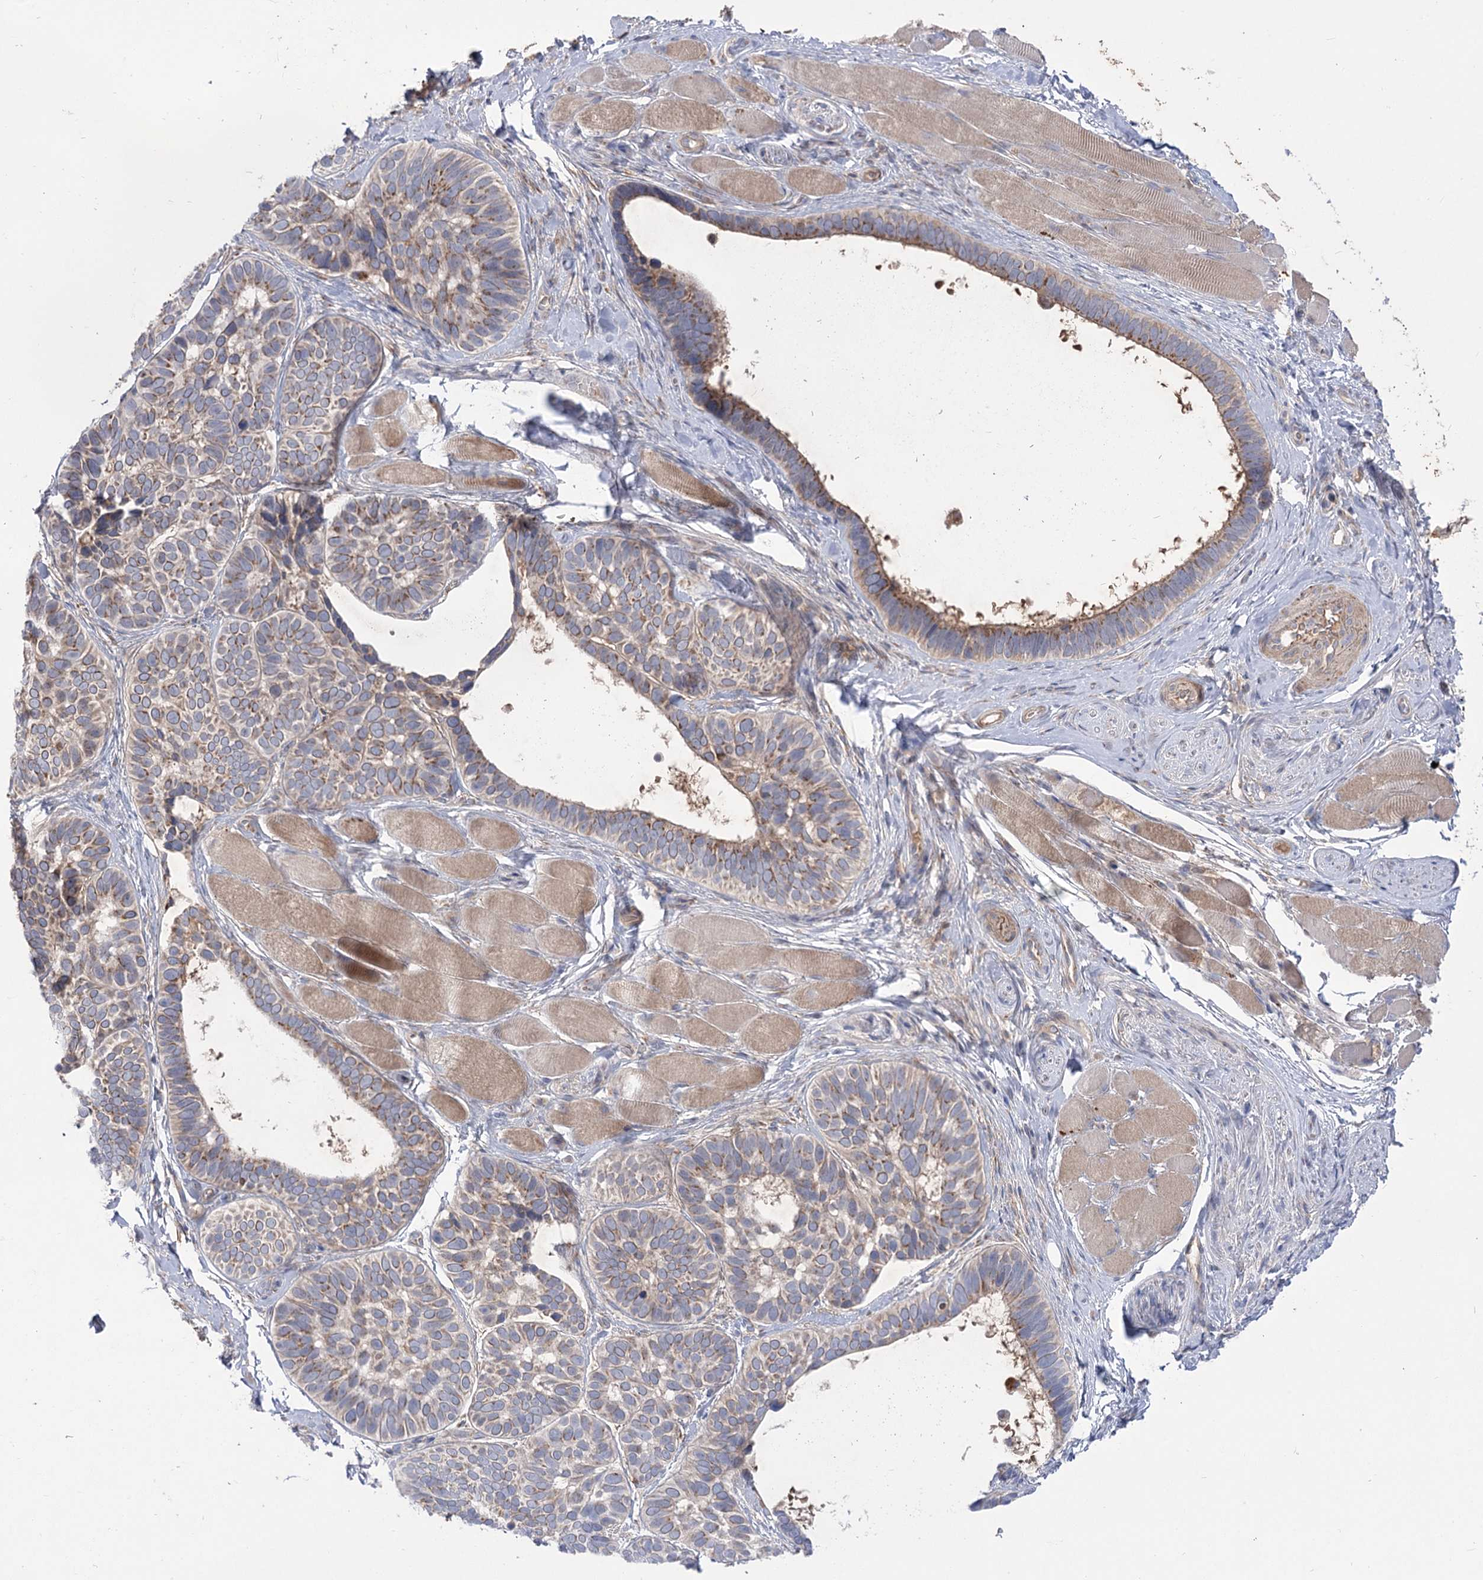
{"staining": {"intensity": "moderate", "quantity": "25%-75%", "location": "cytoplasmic/membranous"}, "tissue": "skin cancer", "cell_type": "Tumor cells", "image_type": "cancer", "snomed": [{"axis": "morphology", "description": "Basal cell carcinoma"}, {"axis": "topography", "description": "Skin"}], "caption": "This is an image of immunohistochemistry (IHC) staining of basal cell carcinoma (skin), which shows moderate staining in the cytoplasmic/membranous of tumor cells.", "gene": "GBF1", "patient": {"sex": "male", "age": 62}}